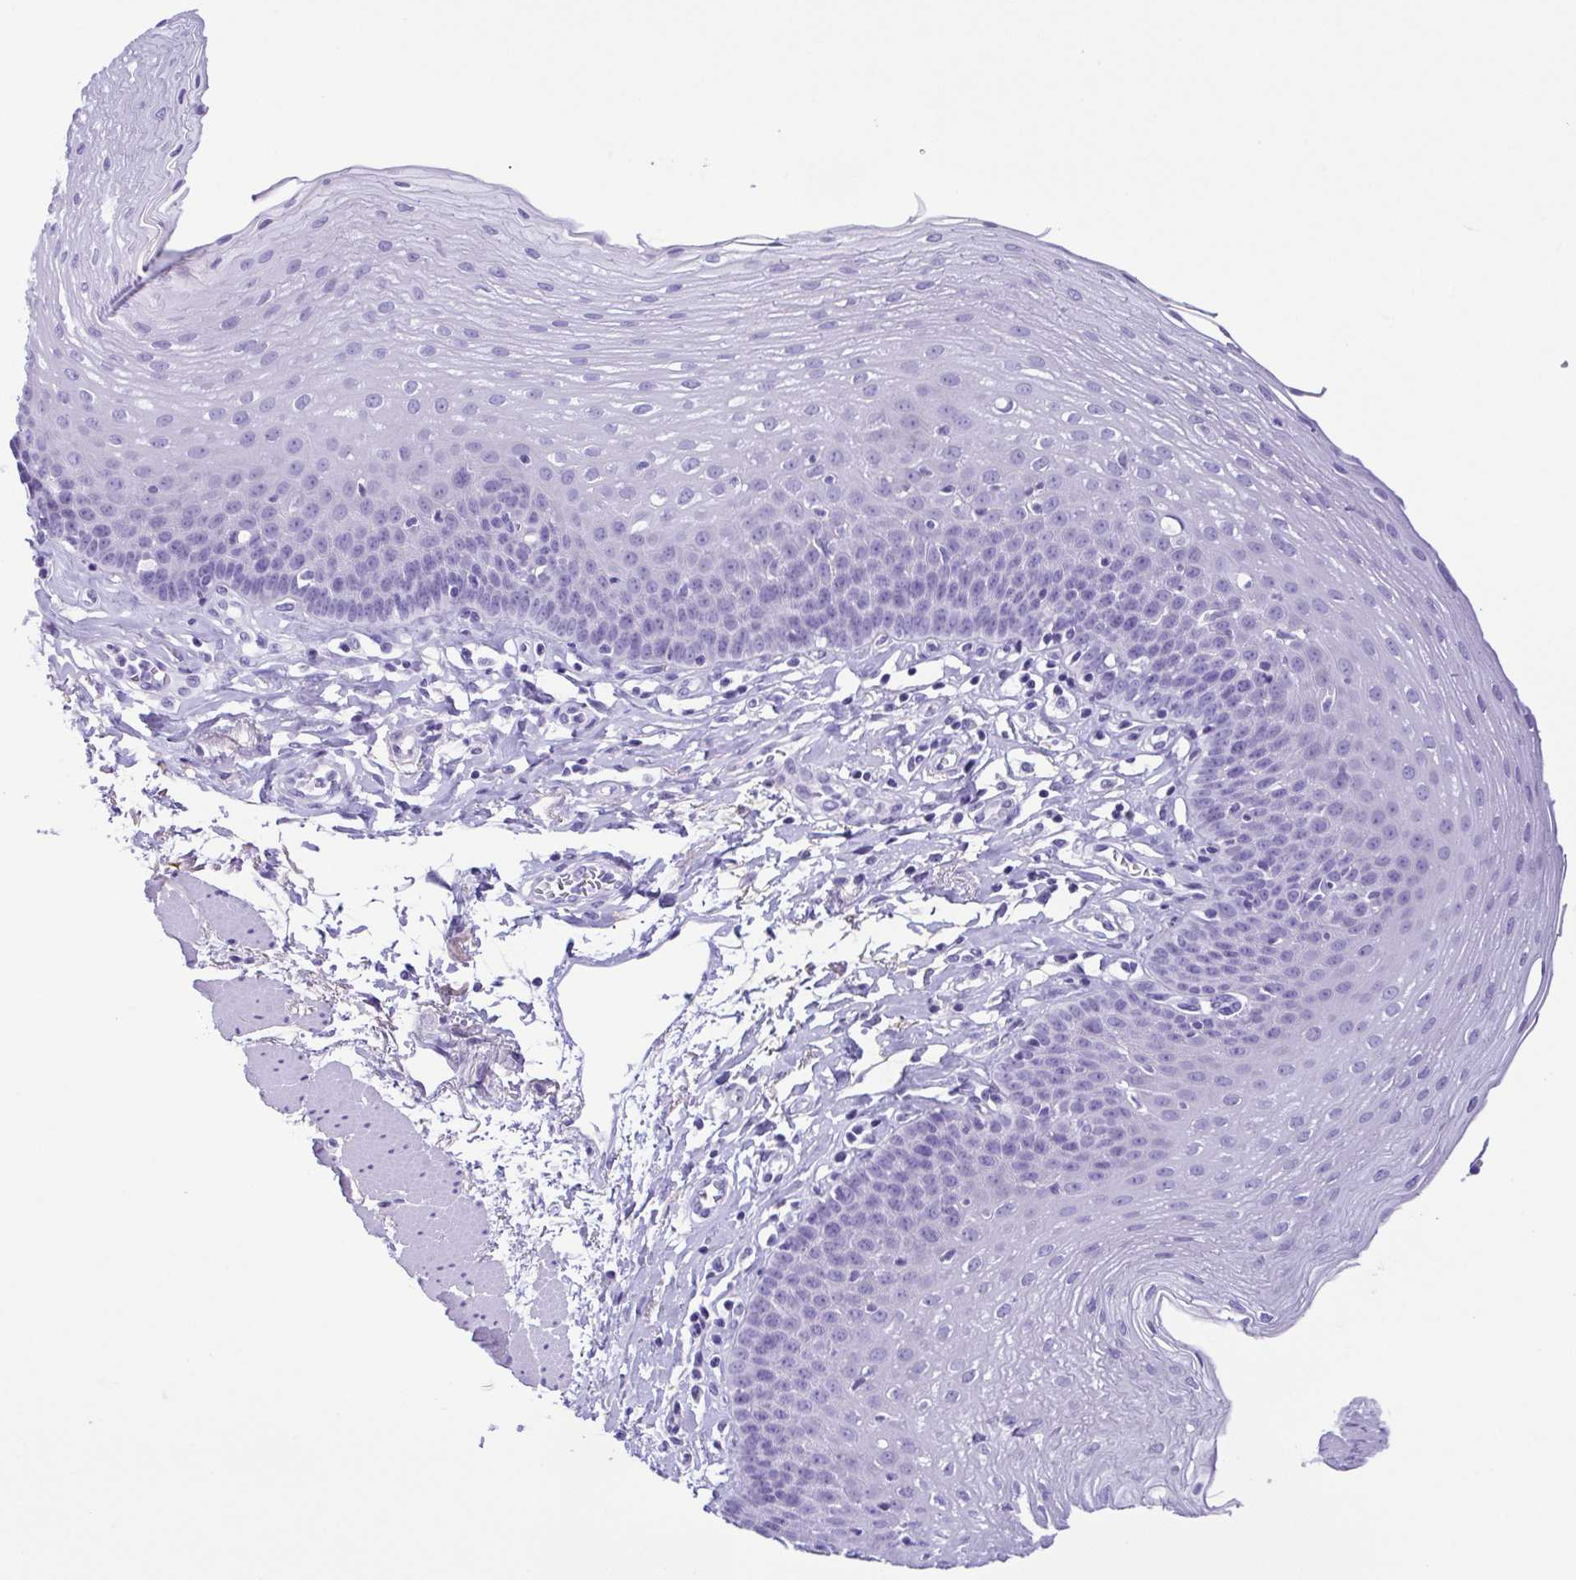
{"staining": {"intensity": "negative", "quantity": "none", "location": "none"}, "tissue": "esophagus", "cell_type": "Squamous epithelial cells", "image_type": "normal", "snomed": [{"axis": "morphology", "description": "Normal tissue, NOS"}, {"axis": "topography", "description": "Esophagus"}], "caption": "Squamous epithelial cells show no significant protein staining in normal esophagus. The staining is performed using DAB brown chromogen with nuclei counter-stained in using hematoxylin.", "gene": "PAK3", "patient": {"sex": "female", "age": 81}}